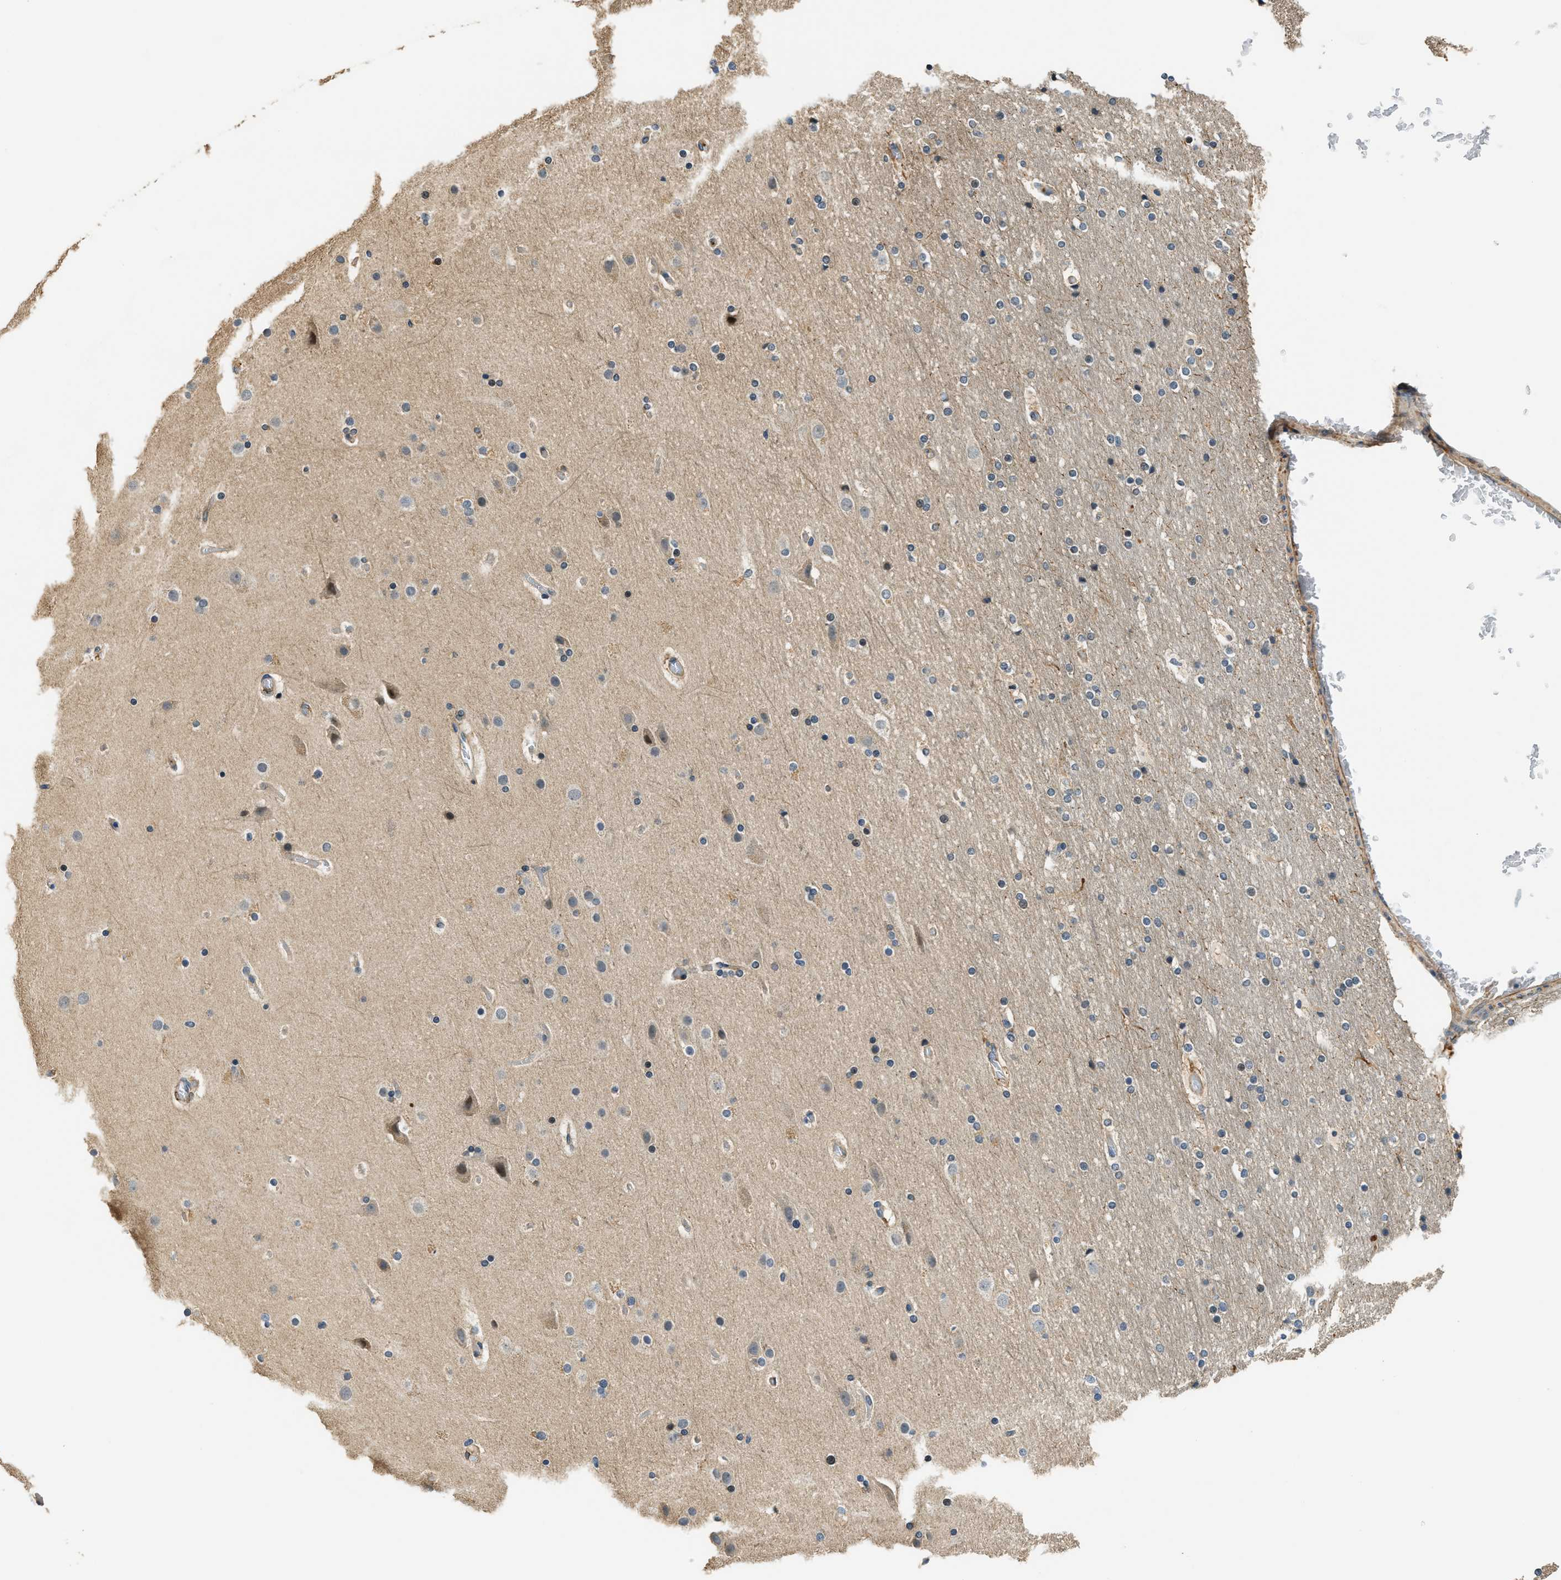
{"staining": {"intensity": "moderate", "quantity": "25%-75%", "location": "cytoplasmic/membranous"}, "tissue": "cerebral cortex", "cell_type": "Endothelial cells", "image_type": "normal", "snomed": [{"axis": "morphology", "description": "Normal tissue, NOS"}, {"axis": "topography", "description": "Cerebral cortex"}], "caption": "A brown stain highlights moderate cytoplasmic/membranous expression of a protein in endothelial cells of unremarkable human cerebral cortex. The staining was performed using DAB (3,3'-diaminobenzidine), with brown indicating positive protein expression. Nuclei are stained blue with hematoxylin.", "gene": "ALOX12", "patient": {"sex": "male", "age": 57}}